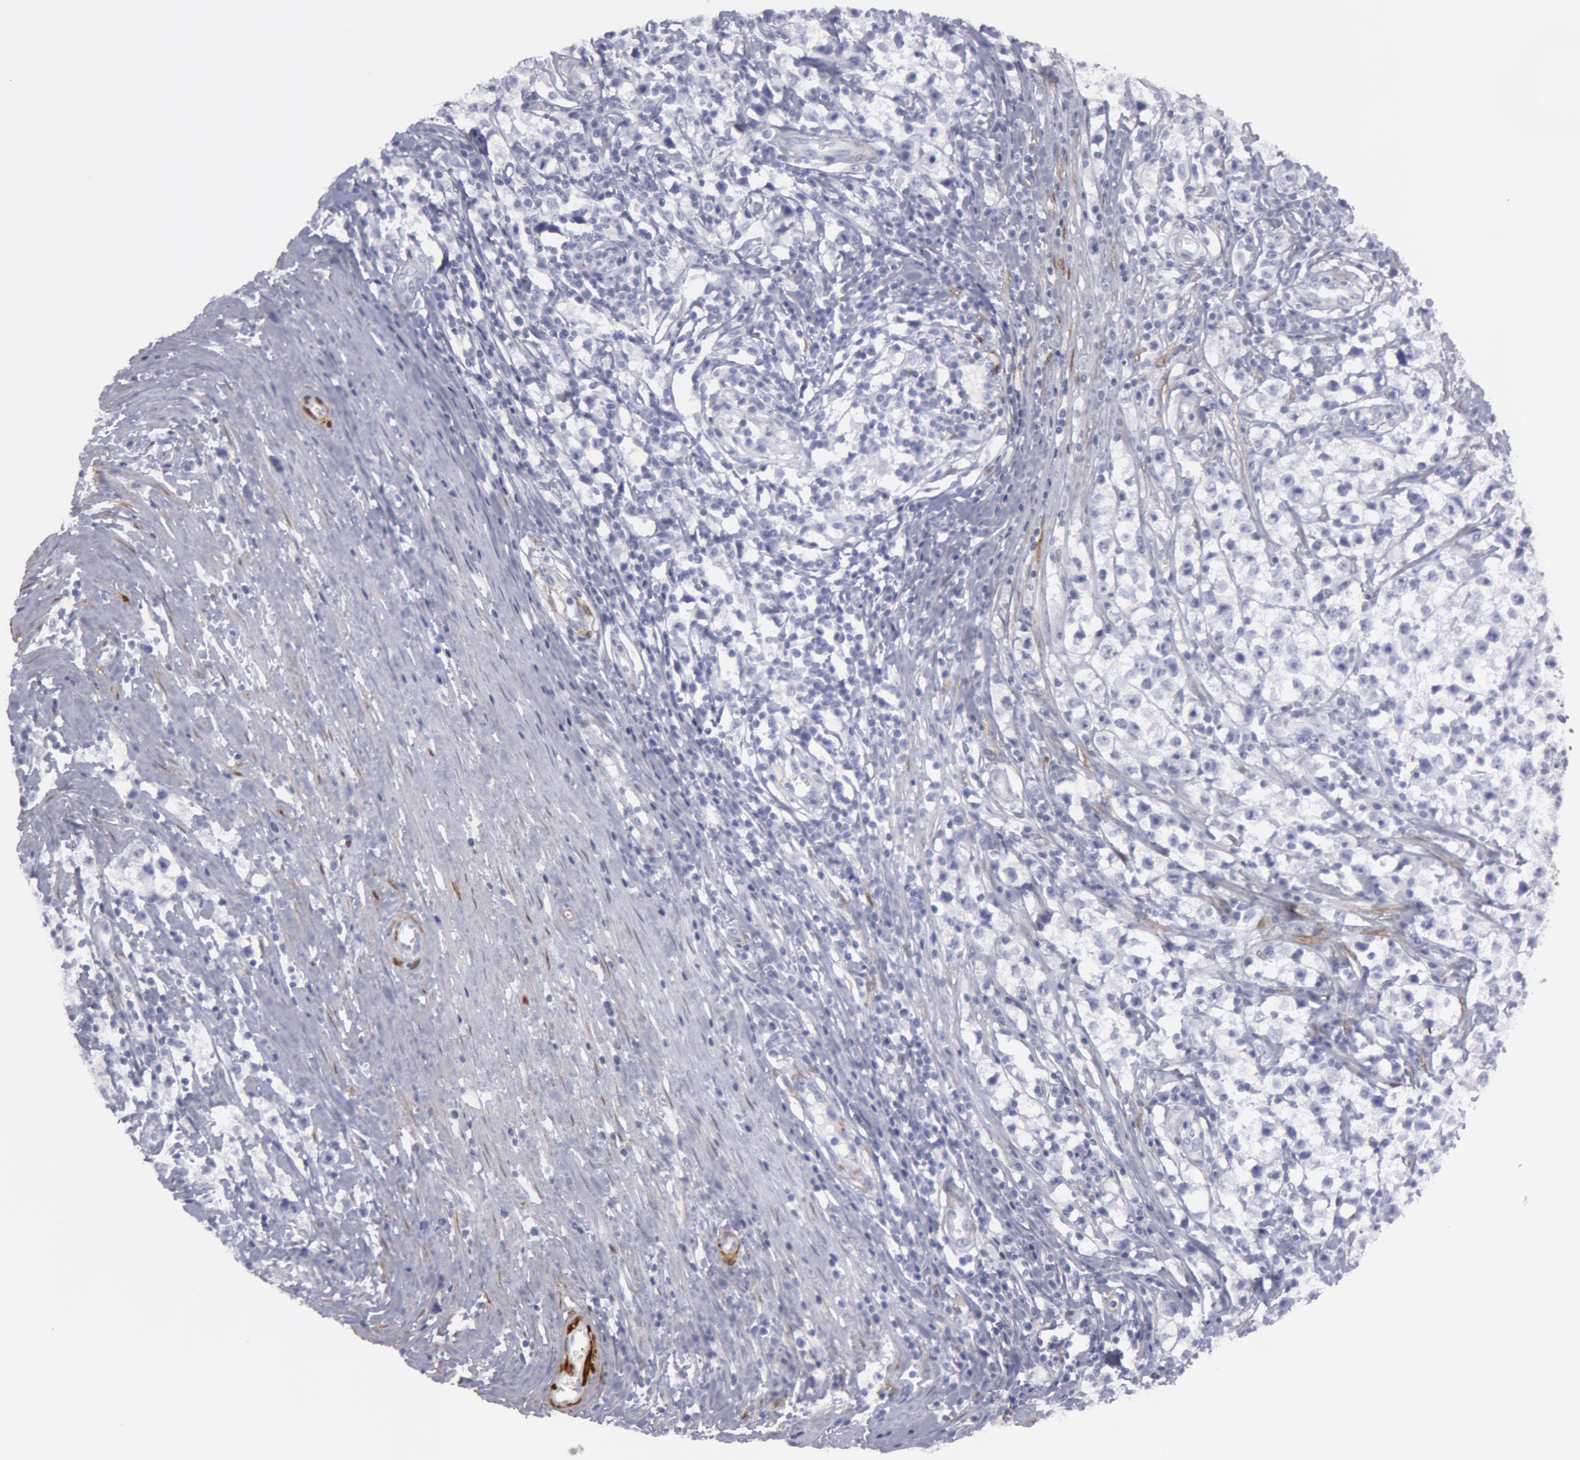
{"staining": {"intensity": "negative", "quantity": "none", "location": "none"}, "tissue": "testis cancer", "cell_type": "Tumor cells", "image_type": "cancer", "snomed": [{"axis": "morphology", "description": "Seminoma, NOS"}, {"axis": "topography", "description": "Testis"}], "caption": "Immunohistochemistry (IHC) photomicrograph of neoplastic tissue: testis seminoma stained with DAB shows no significant protein expression in tumor cells.", "gene": "TAGLN", "patient": {"sex": "male", "age": 35}}